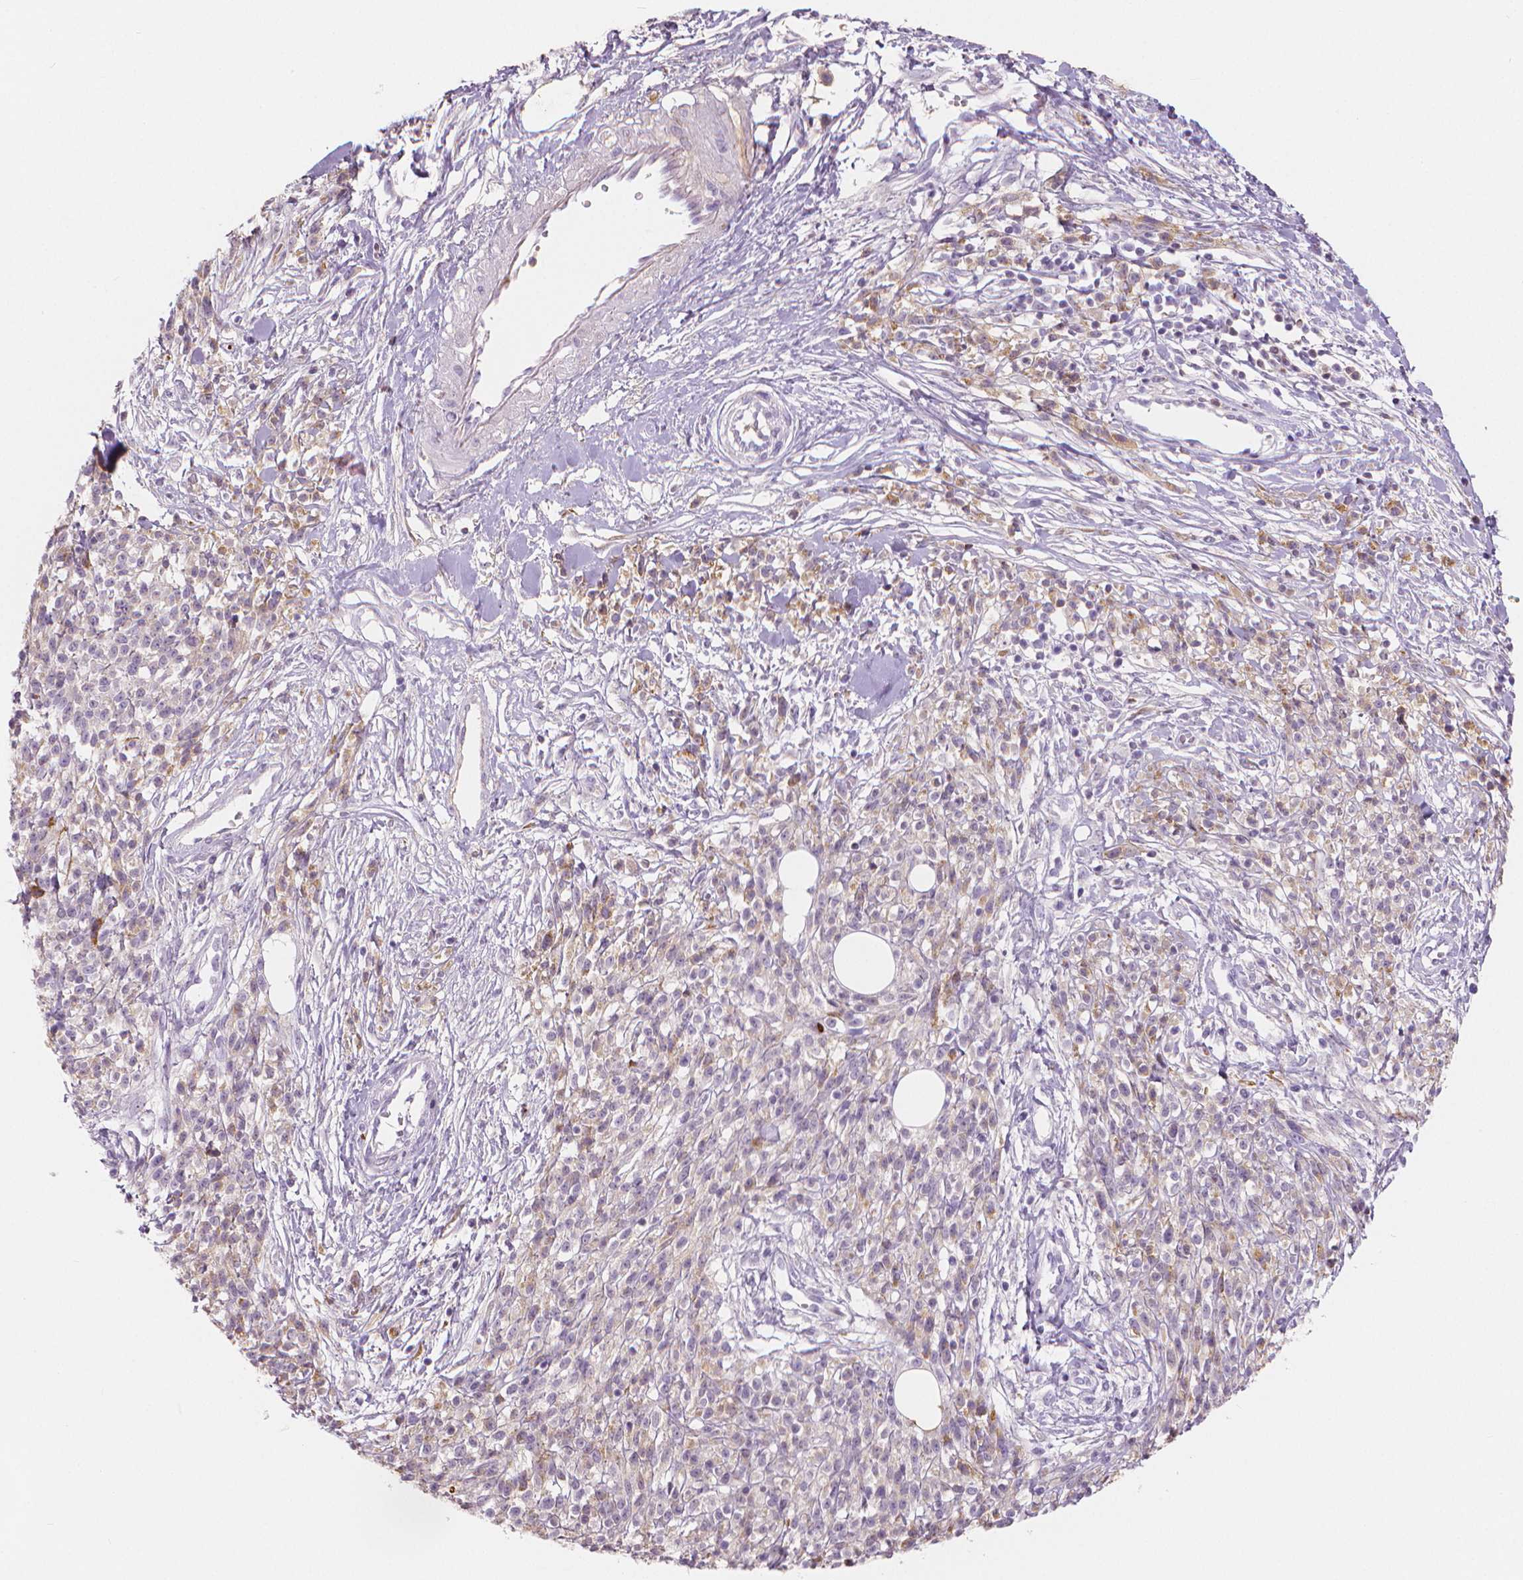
{"staining": {"intensity": "weak", "quantity": "25%-75%", "location": "cytoplasmic/membranous"}, "tissue": "melanoma", "cell_type": "Tumor cells", "image_type": "cancer", "snomed": [{"axis": "morphology", "description": "Malignant melanoma, NOS"}, {"axis": "topography", "description": "Skin"}, {"axis": "topography", "description": "Skin of trunk"}], "caption": "A brown stain labels weak cytoplasmic/membranous positivity of a protein in human melanoma tumor cells.", "gene": "APOA4", "patient": {"sex": "male", "age": 74}}